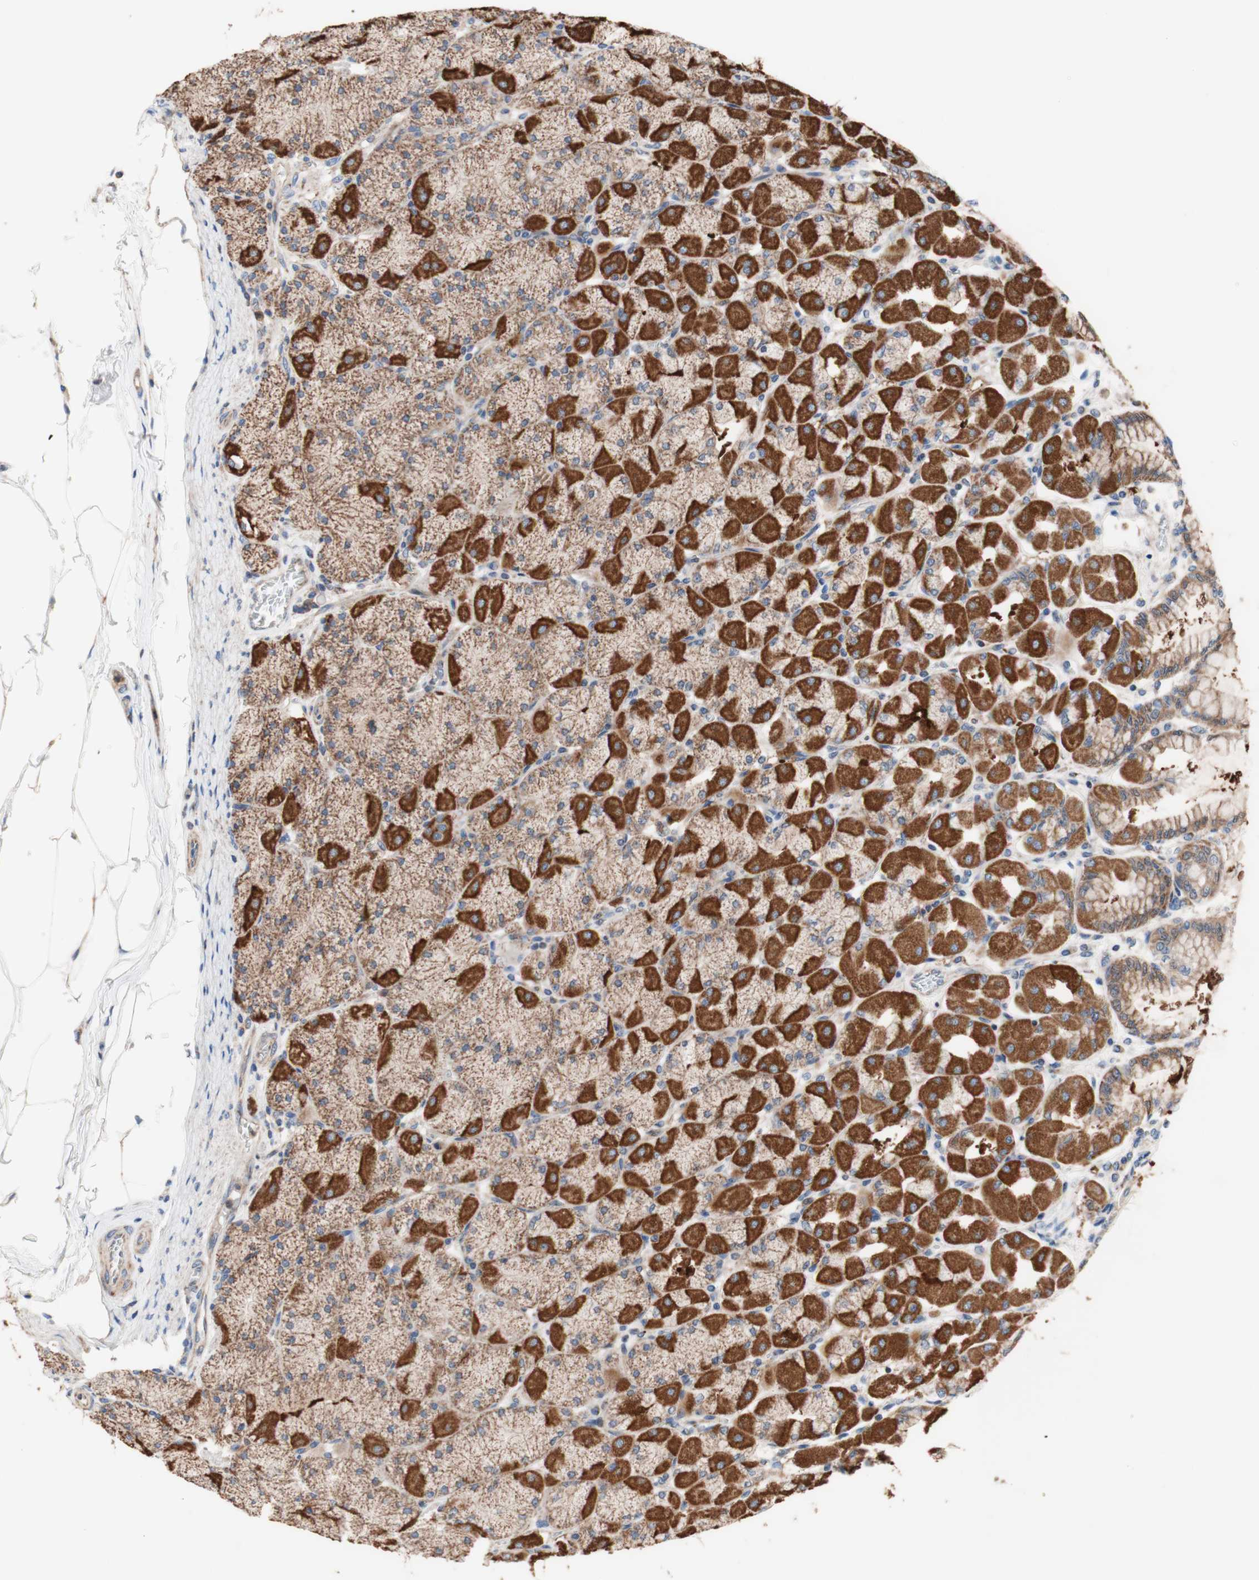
{"staining": {"intensity": "strong", "quantity": ">75%", "location": "cytoplasmic/membranous"}, "tissue": "stomach", "cell_type": "Glandular cells", "image_type": "normal", "snomed": [{"axis": "morphology", "description": "Normal tissue, NOS"}, {"axis": "topography", "description": "Stomach, upper"}], "caption": "DAB immunohistochemical staining of benign stomach shows strong cytoplasmic/membranous protein positivity in approximately >75% of glandular cells.", "gene": "FMR1", "patient": {"sex": "female", "age": 56}}